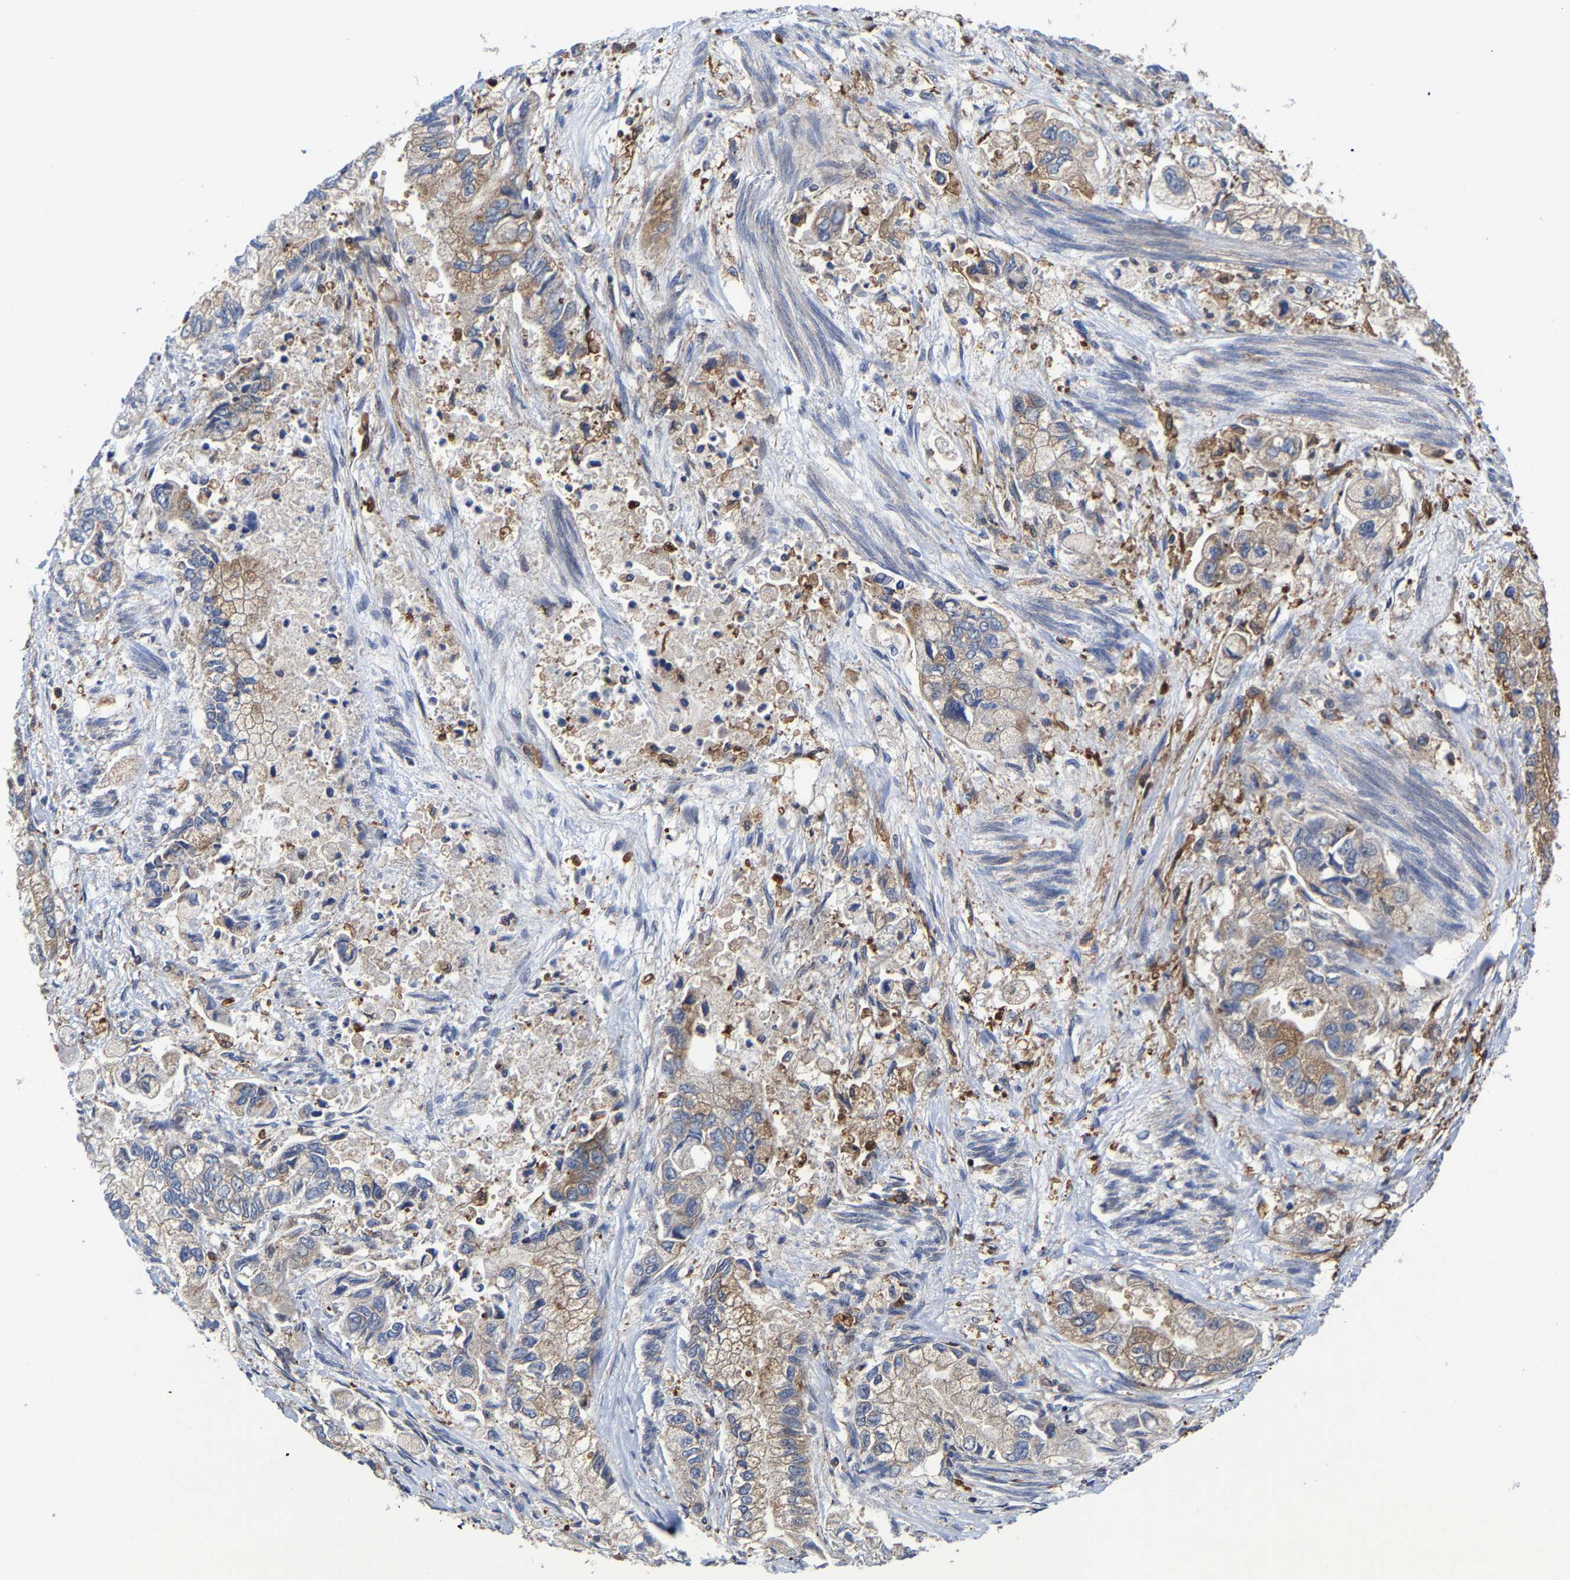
{"staining": {"intensity": "weak", "quantity": ">75%", "location": "cytoplasmic/membranous"}, "tissue": "stomach cancer", "cell_type": "Tumor cells", "image_type": "cancer", "snomed": [{"axis": "morphology", "description": "Normal tissue, NOS"}, {"axis": "morphology", "description": "Adenocarcinoma, NOS"}, {"axis": "topography", "description": "Stomach"}], "caption": "IHC staining of stomach adenocarcinoma, which demonstrates low levels of weak cytoplasmic/membranous positivity in approximately >75% of tumor cells indicating weak cytoplasmic/membranous protein expression. The staining was performed using DAB (brown) for protein detection and nuclei were counterstained in hematoxylin (blue).", "gene": "PFKFB3", "patient": {"sex": "male", "age": 62}}